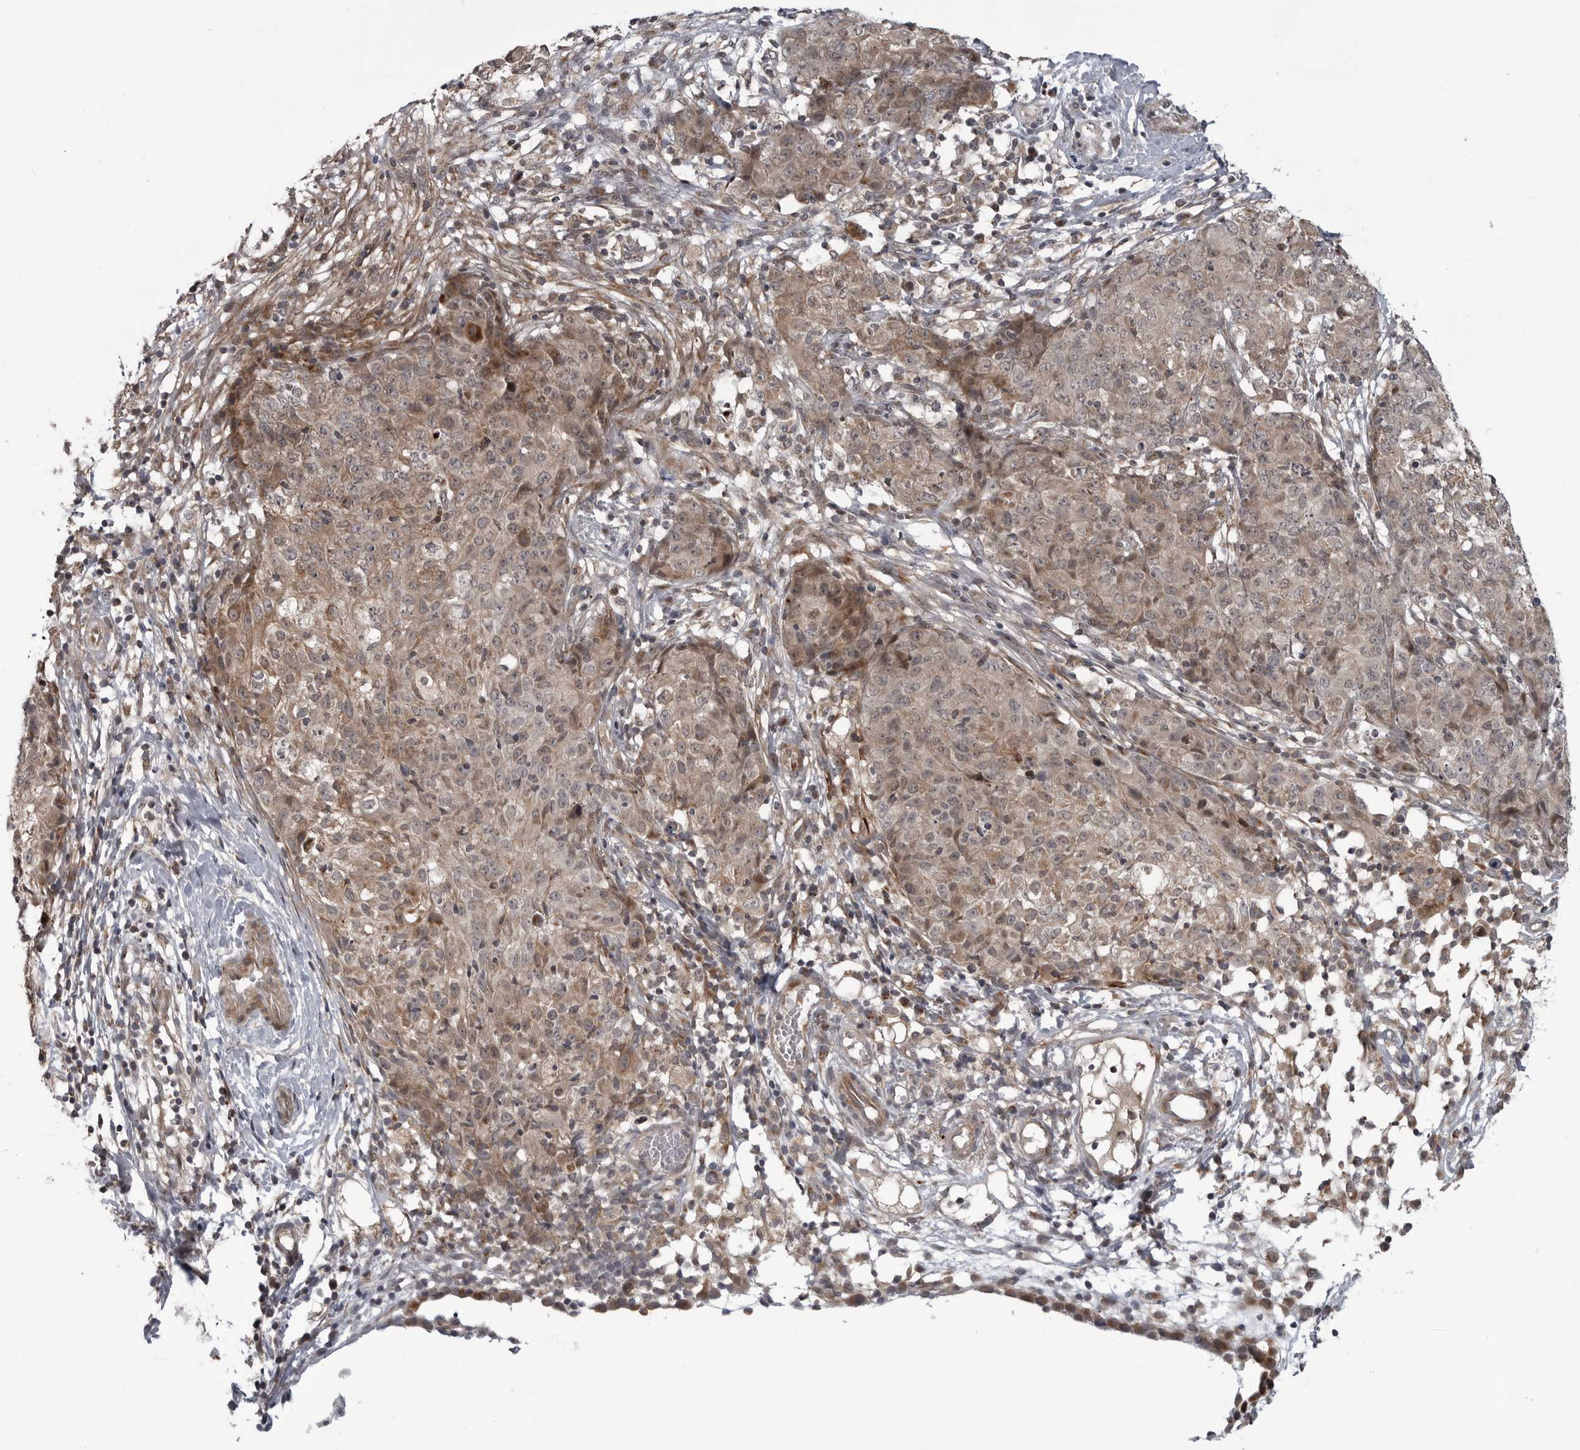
{"staining": {"intensity": "weak", "quantity": ">75%", "location": "cytoplasmic/membranous,nuclear"}, "tissue": "ovarian cancer", "cell_type": "Tumor cells", "image_type": "cancer", "snomed": [{"axis": "morphology", "description": "Carcinoma, endometroid"}, {"axis": "topography", "description": "Ovary"}], "caption": "A micrograph of ovarian cancer (endometroid carcinoma) stained for a protein exhibits weak cytoplasmic/membranous and nuclear brown staining in tumor cells.", "gene": "FAAP100", "patient": {"sex": "female", "age": 42}}